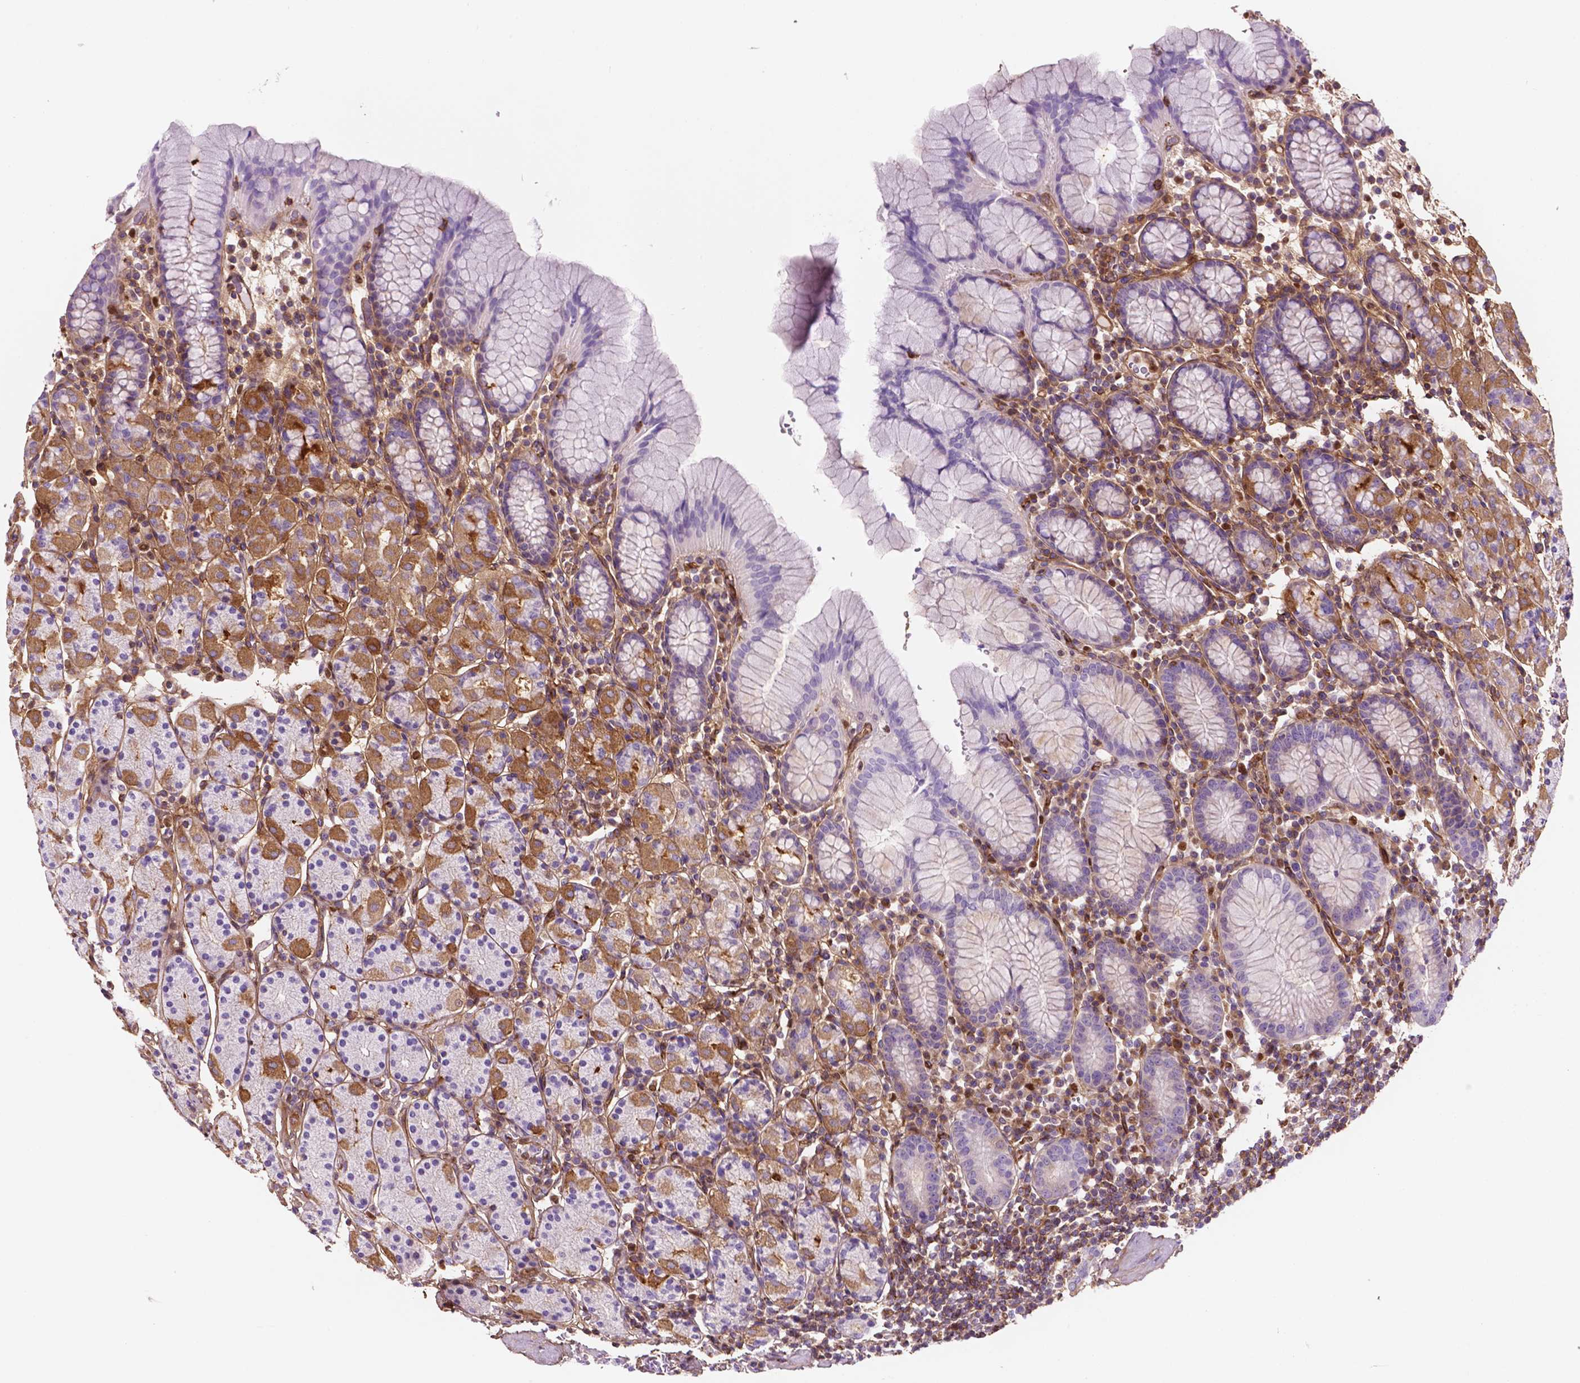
{"staining": {"intensity": "moderate", "quantity": "25%-75%", "location": "cytoplasmic/membranous"}, "tissue": "stomach", "cell_type": "Glandular cells", "image_type": "normal", "snomed": [{"axis": "morphology", "description": "Normal tissue, NOS"}, {"axis": "topography", "description": "Stomach, upper"}, {"axis": "topography", "description": "Stomach"}], "caption": "Normal stomach demonstrates moderate cytoplasmic/membranous expression in about 25%-75% of glandular cells (DAB IHC, brown staining for protein, blue staining for nuclei)..", "gene": "DCN", "patient": {"sex": "male", "age": 62}}